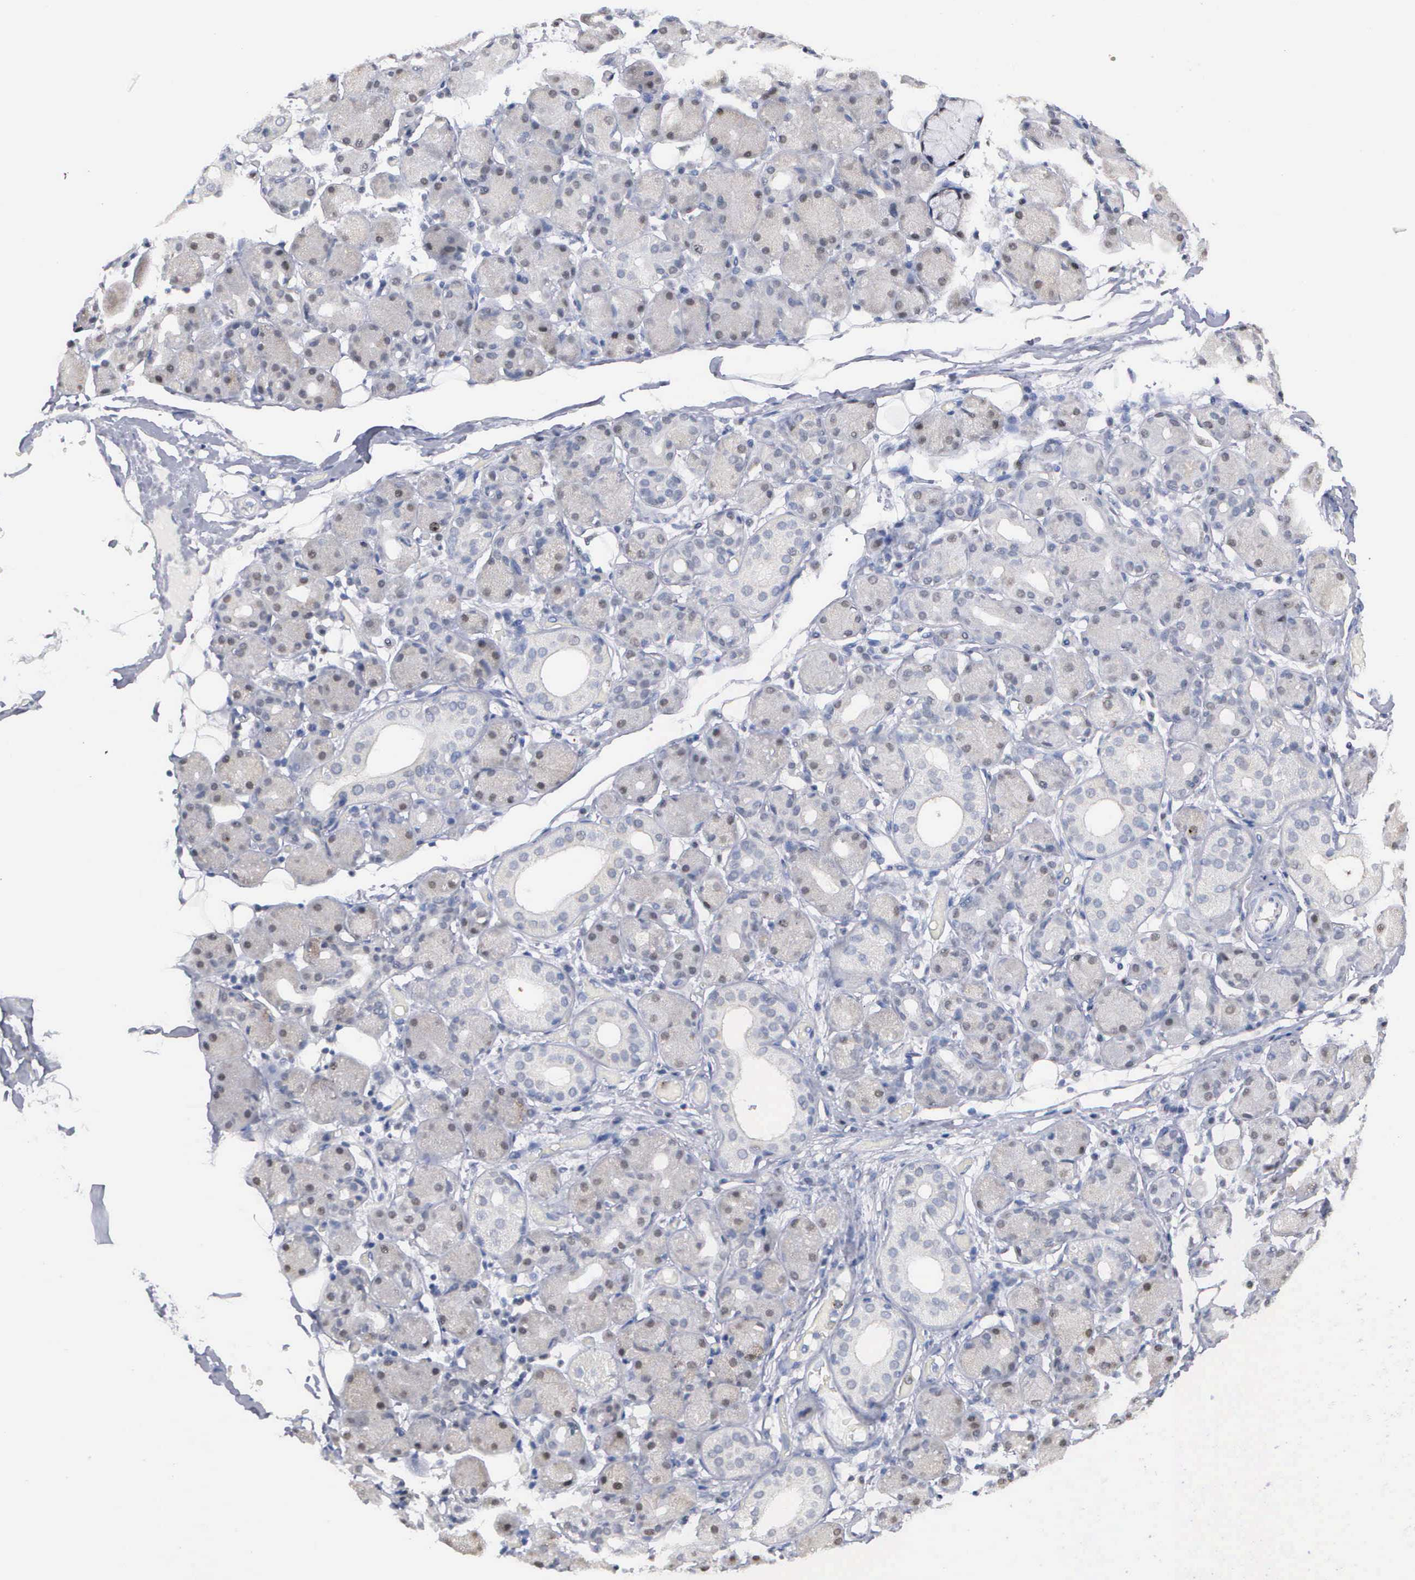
{"staining": {"intensity": "weak", "quantity": "<25%", "location": "nuclear"}, "tissue": "salivary gland", "cell_type": "Glandular cells", "image_type": "normal", "snomed": [{"axis": "morphology", "description": "Normal tissue, NOS"}, {"axis": "topography", "description": "Salivary gland"}, {"axis": "topography", "description": "Peripheral nerve tissue"}], "caption": "DAB immunohistochemical staining of unremarkable human salivary gland displays no significant positivity in glandular cells. (IHC, brightfield microscopy, high magnification).", "gene": "KDM6A", "patient": {"sex": "male", "age": 62}}